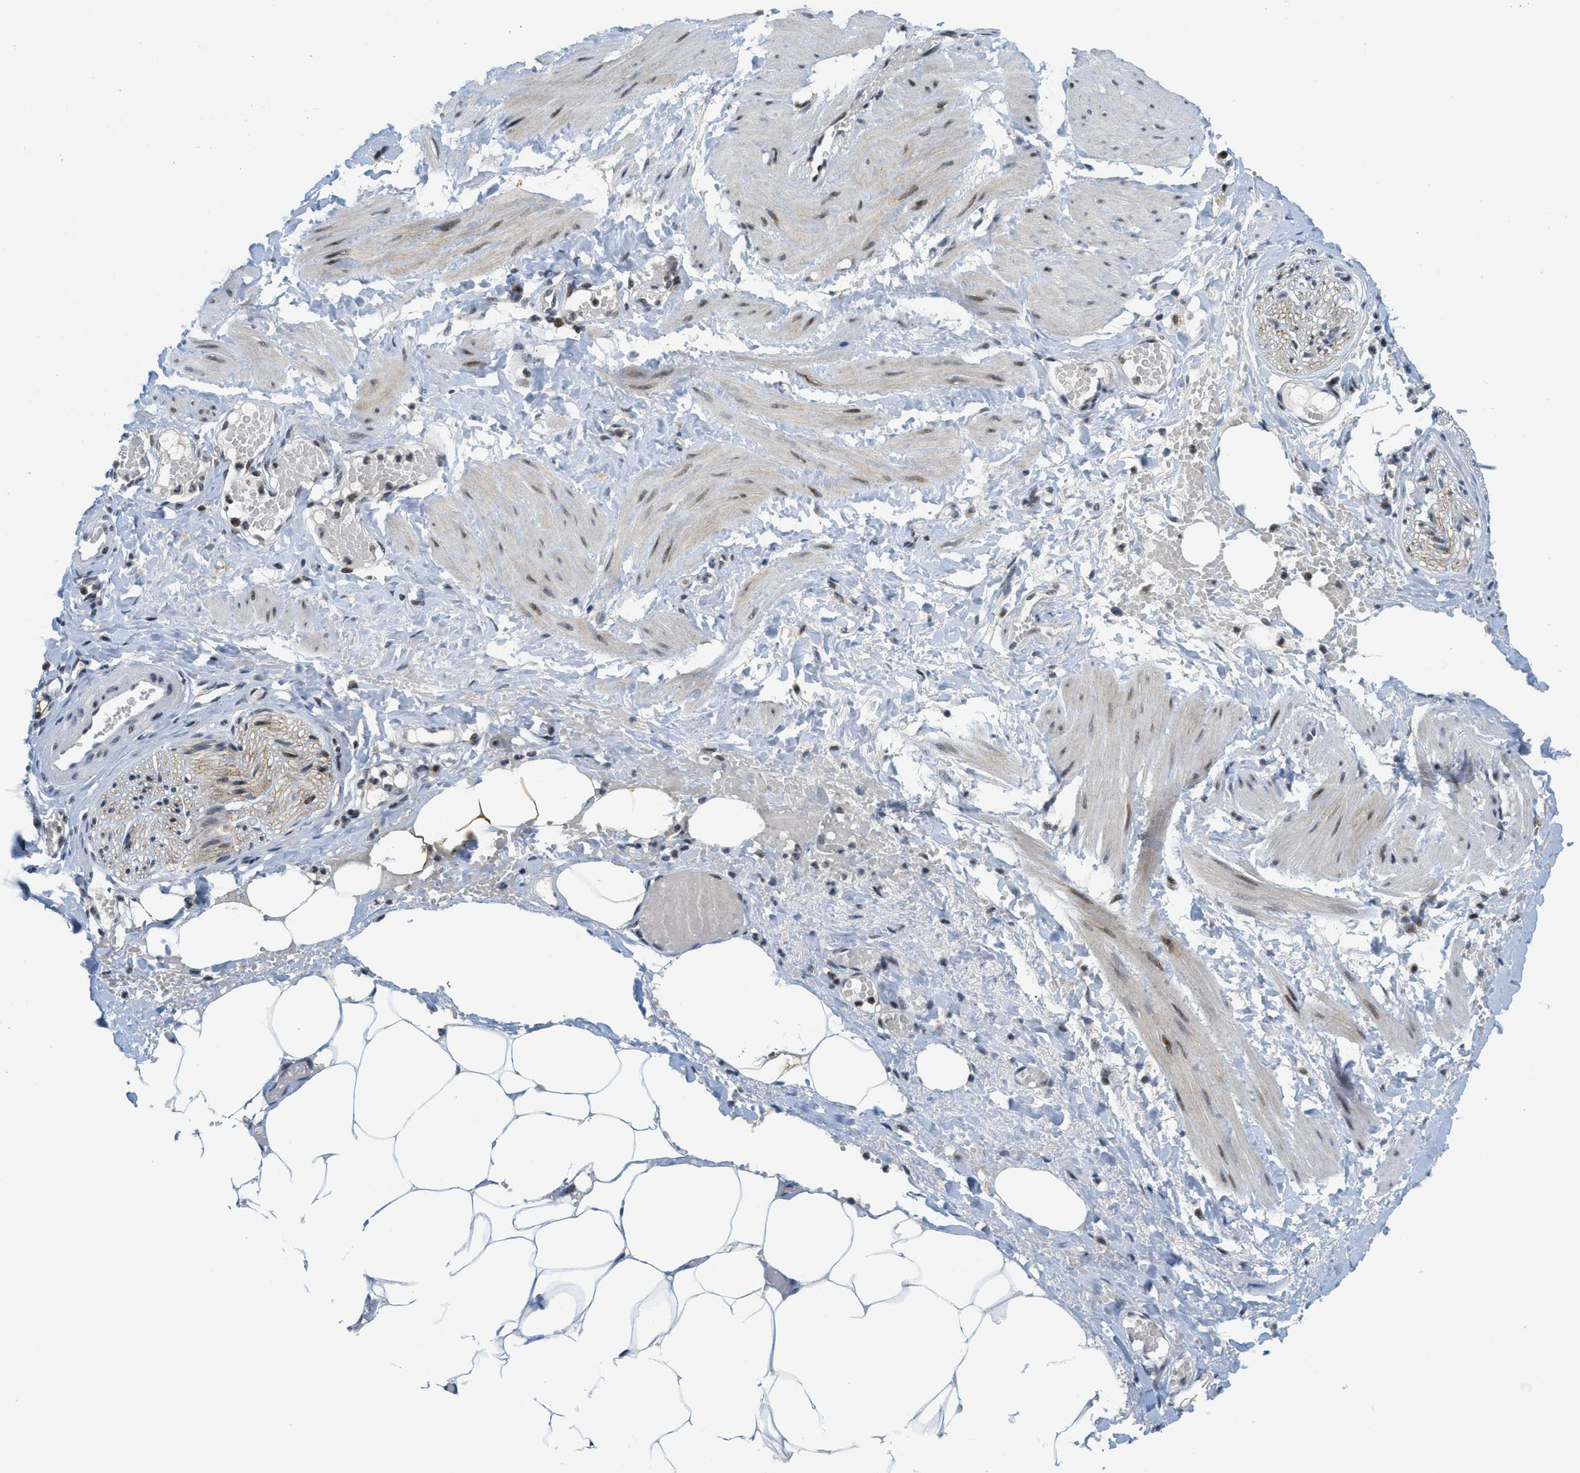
{"staining": {"intensity": "moderate", "quantity": "25%-75%", "location": "cytoplasmic/membranous"}, "tissue": "adipose tissue", "cell_type": "Adipocytes", "image_type": "normal", "snomed": [{"axis": "morphology", "description": "Normal tissue, NOS"}, {"axis": "topography", "description": "Soft tissue"}, {"axis": "topography", "description": "Vascular tissue"}], "caption": "Moderate cytoplasmic/membranous expression for a protein is seen in approximately 25%-75% of adipocytes of benign adipose tissue using IHC.", "gene": "ING1", "patient": {"sex": "female", "age": 35}}